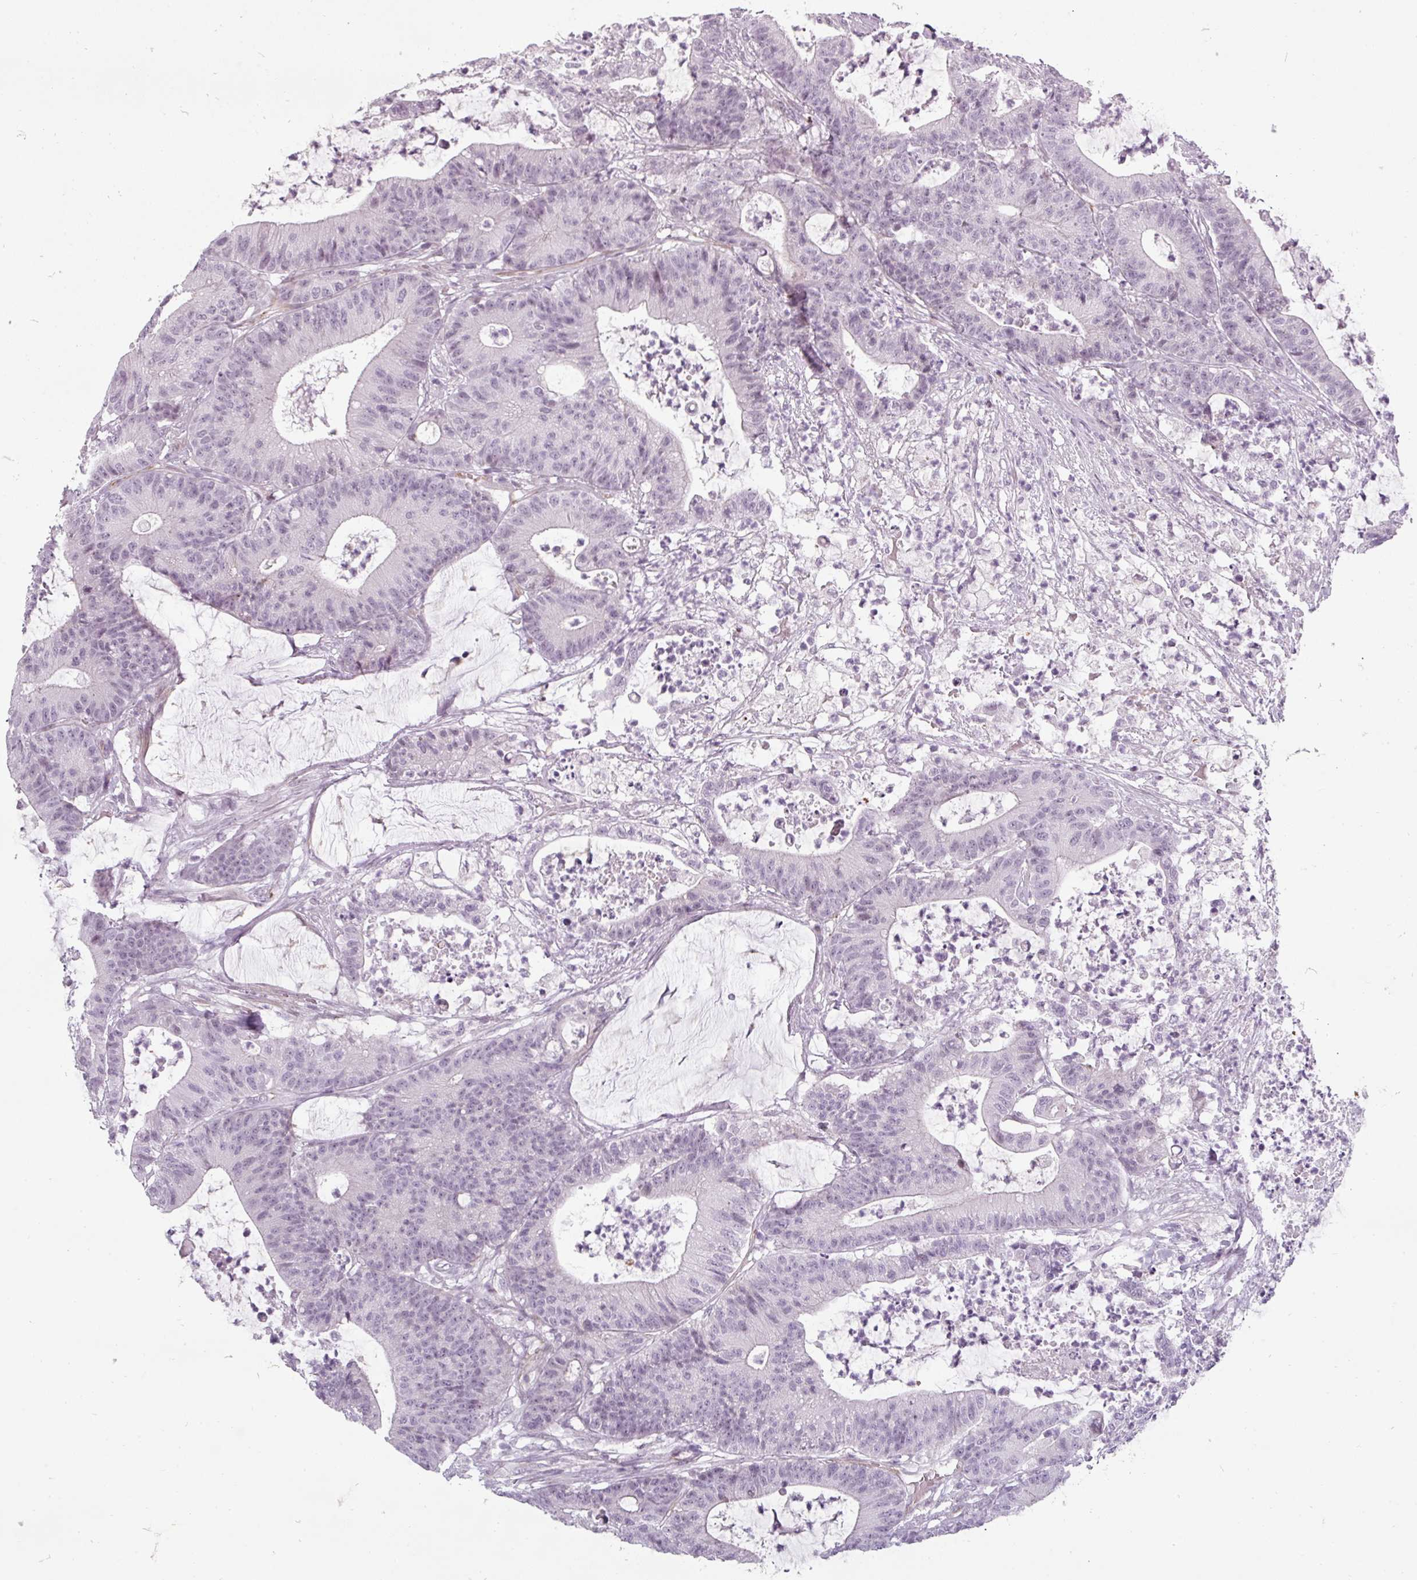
{"staining": {"intensity": "negative", "quantity": "none", "location": "none"}, "tissue": "colorectal cancer", "cell_type": "Tumor cells", "image_type": "cancer", "snomed": [{"axis": "morphology", "description": "Adenocarcinoma, NOS"}, {"axis": "topography", "description": "Colon"}], "caption": "Immunohistochemistry (IHC) photomicrograph of human colorectal cancer stained for a protein (brown), which displays no staining in tumor cells.", "gene": "CHRDL1", "patient": {"sex": "female", "age": 84}}